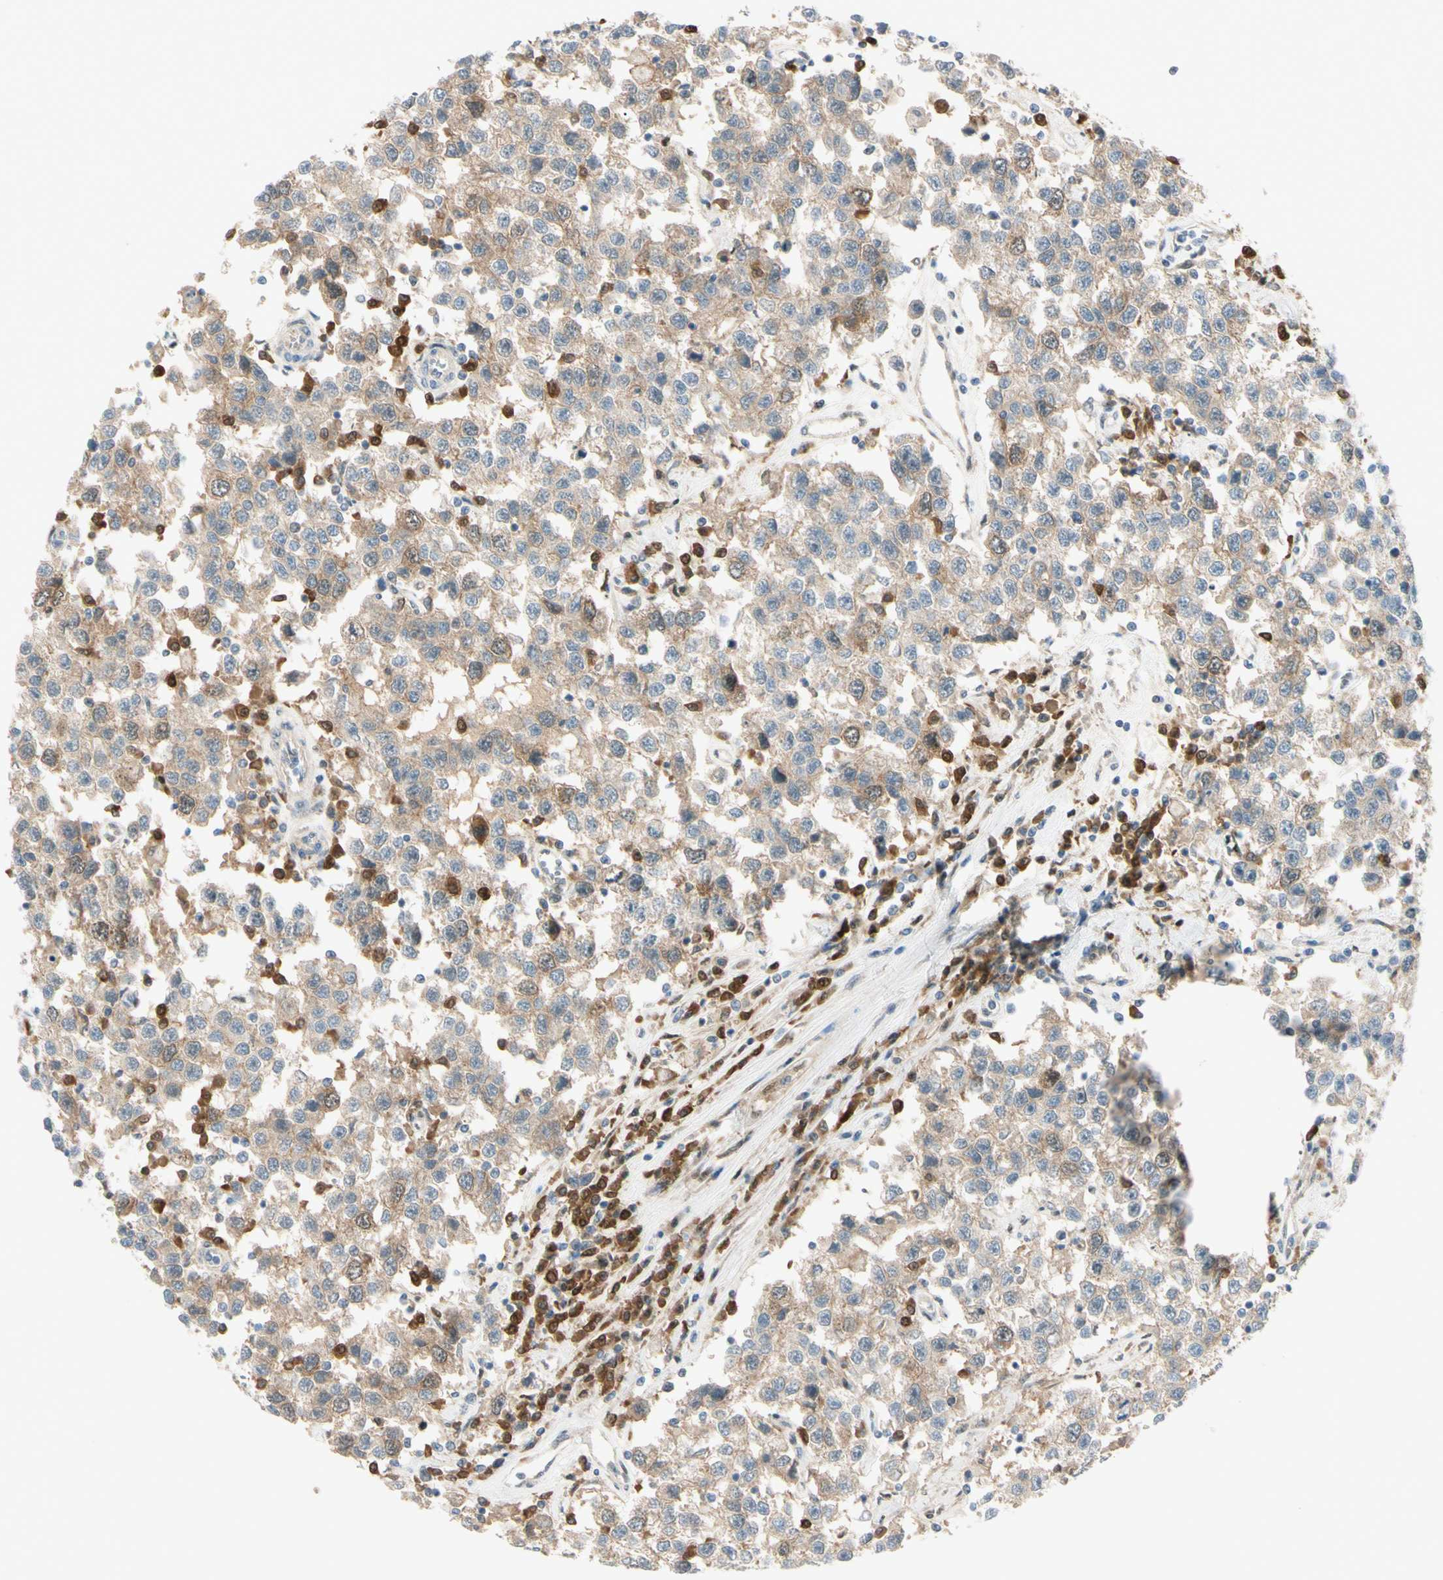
{"staining": {"intensity": "weak", "quantity": ">75%", "location": "cytoplasmic/membranous"}, "tissue": "testis cancer", "cell_type": "Tumor cells", "image_type": "cancer", "snomed": [{"axis": "morphology", "description": "Seminoma, NOS"}, {"axis": "topography", "description": "Testis"}], "caption": "Testis cancer (seminoma) stained with DAB immunohistochemistry shows low levels of weak cytoplasmic/membranous expression in approximately >75% of tumor cells. (DAB (3,3'-diaminobenzidine) = brown stain, brightfield microscopy at high magnification).", "gene": "PTTG1", "patient": {"sex": "male", "age": 41}}